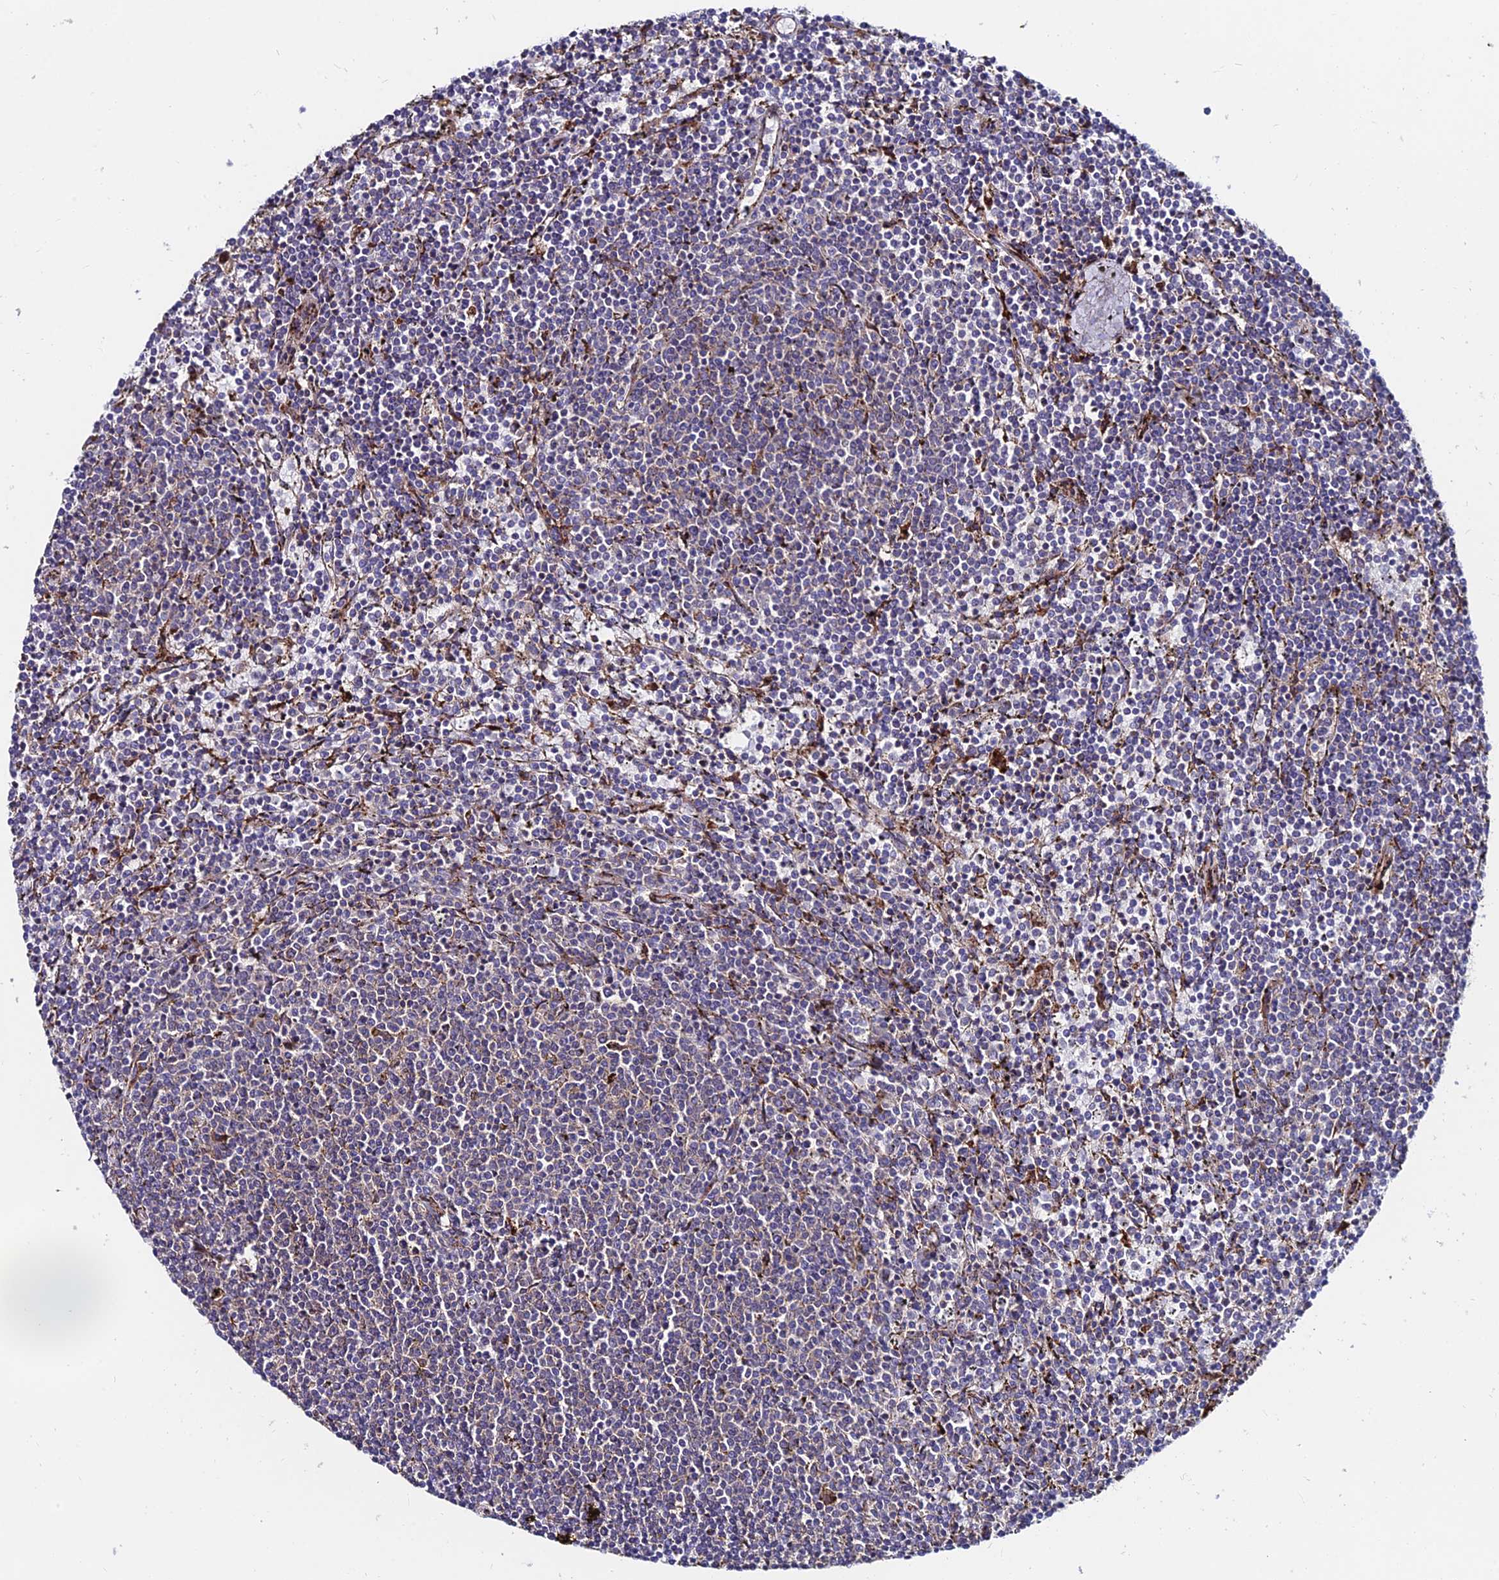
{"staining": {"intensity": "negative", "quantity": "none", "location": "none"}, "tissue": "lymphoma", "cell_type": "Tumor cells", "image_type": "cancer", "snomed": [{"axis": "morphology", "description": "Malignant lymphoma, non-Hodgkin's type, Low grade"}, {"axis": "topography", "description": "Spleen"}], "caption": "Lymphoma was stained to show a protein in brown. There is no significant expression in tumor cells.", "gene": "EIF3K", "patient": {"sex": "female", "age": 50}}